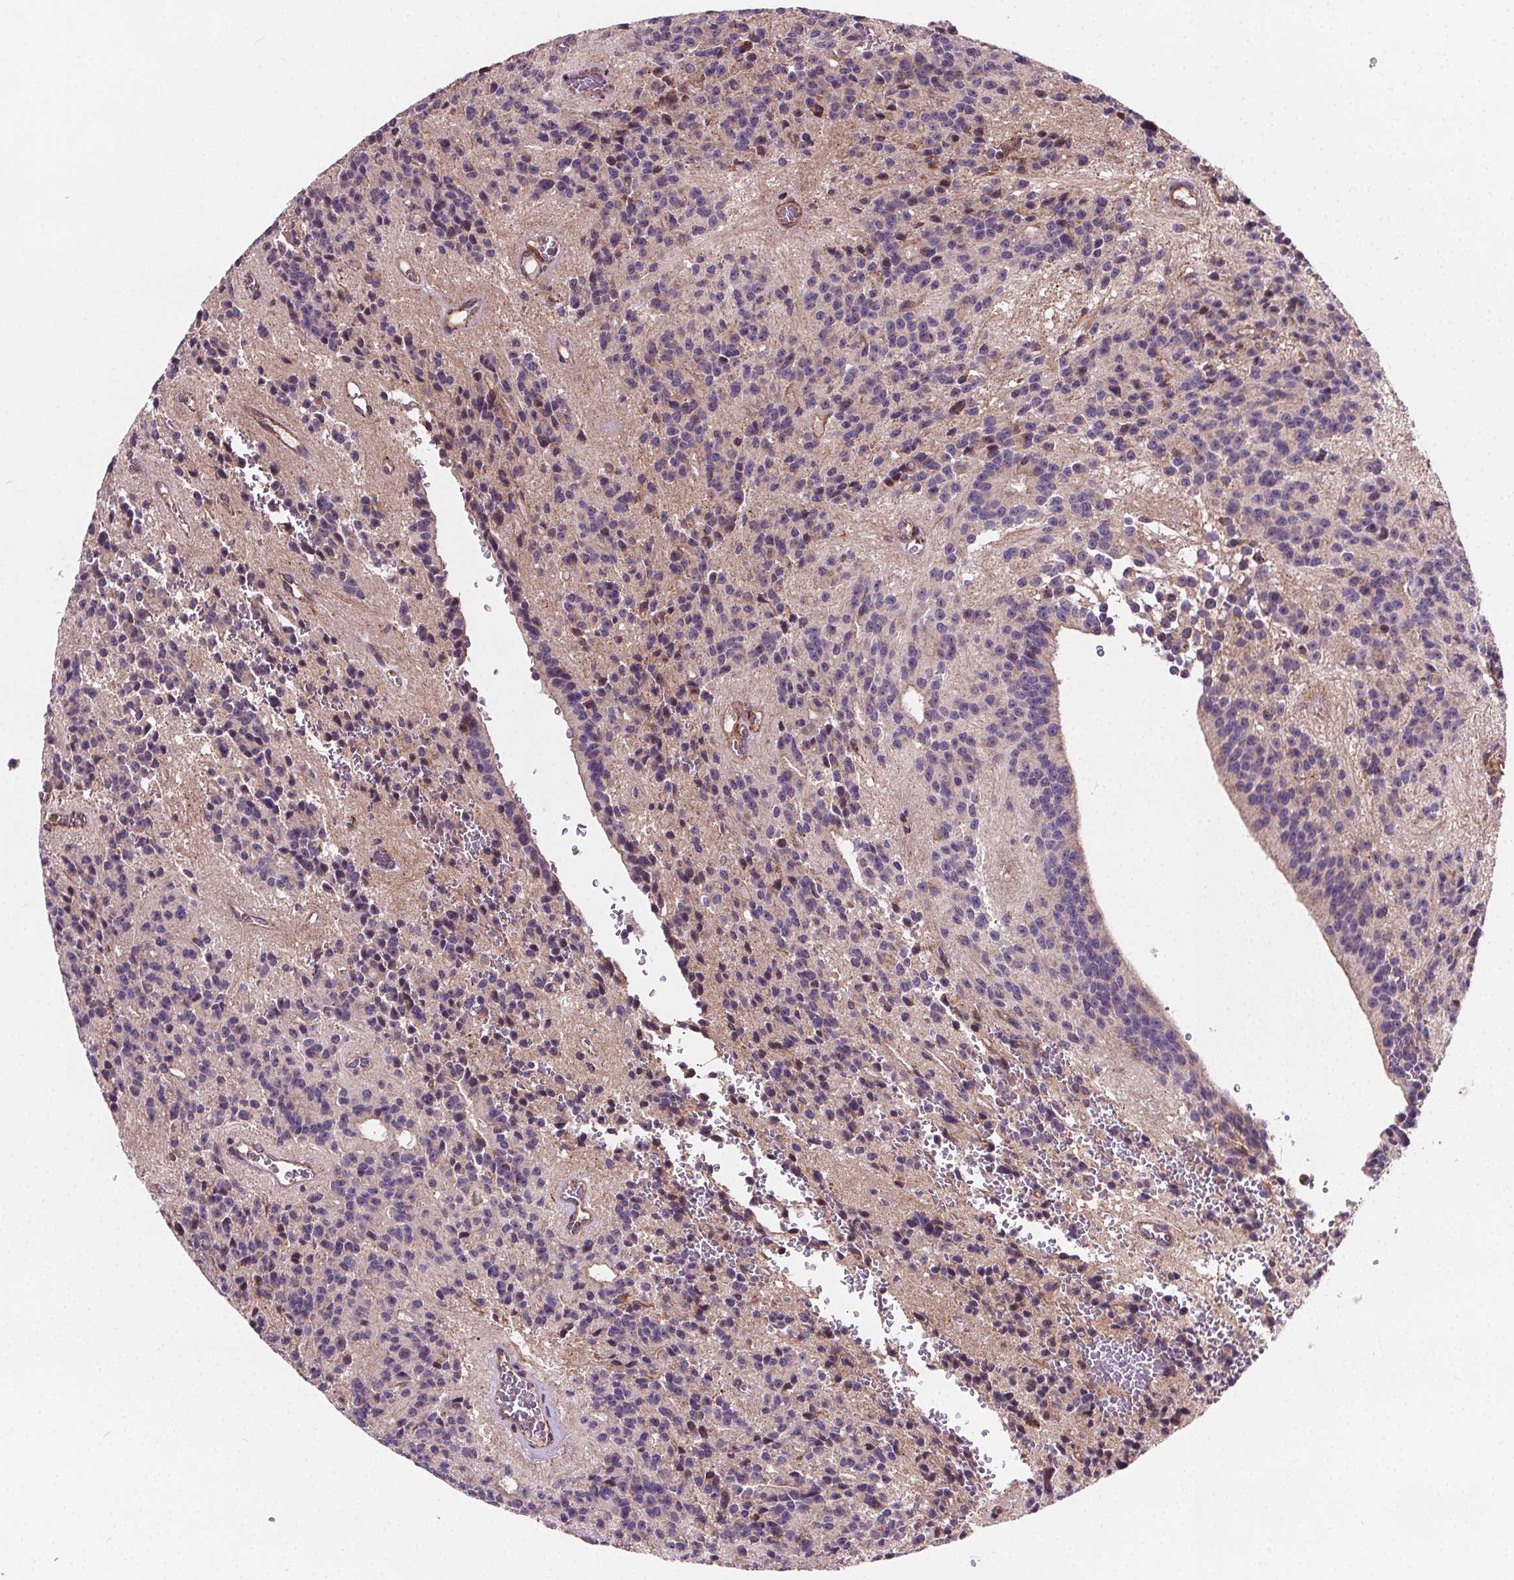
{"staining": {"intensity": "moderate", "quantity": "<25%", "location": "cytoplasmic/membranous"}, "tissue": "glioma", "cell_type": "Tumor cells", "image_type": "cancer", "snomed": [{"axis": "morphology", "description": "Glioma, malignant, Low grade"}, {"axis": "topography", "description": "Brain"}], "caption": "Immunohistochemistry of human malignant glioma (low-grade) exhibits low levels of moderate cytoplasmic/membranous expression in about <25% of tumor cells. The protein of interest is shown in brown color, while the nuclei are stained blue.", "gene": "GOLT1B", "patient": {"sex": "male", "age": 31}}